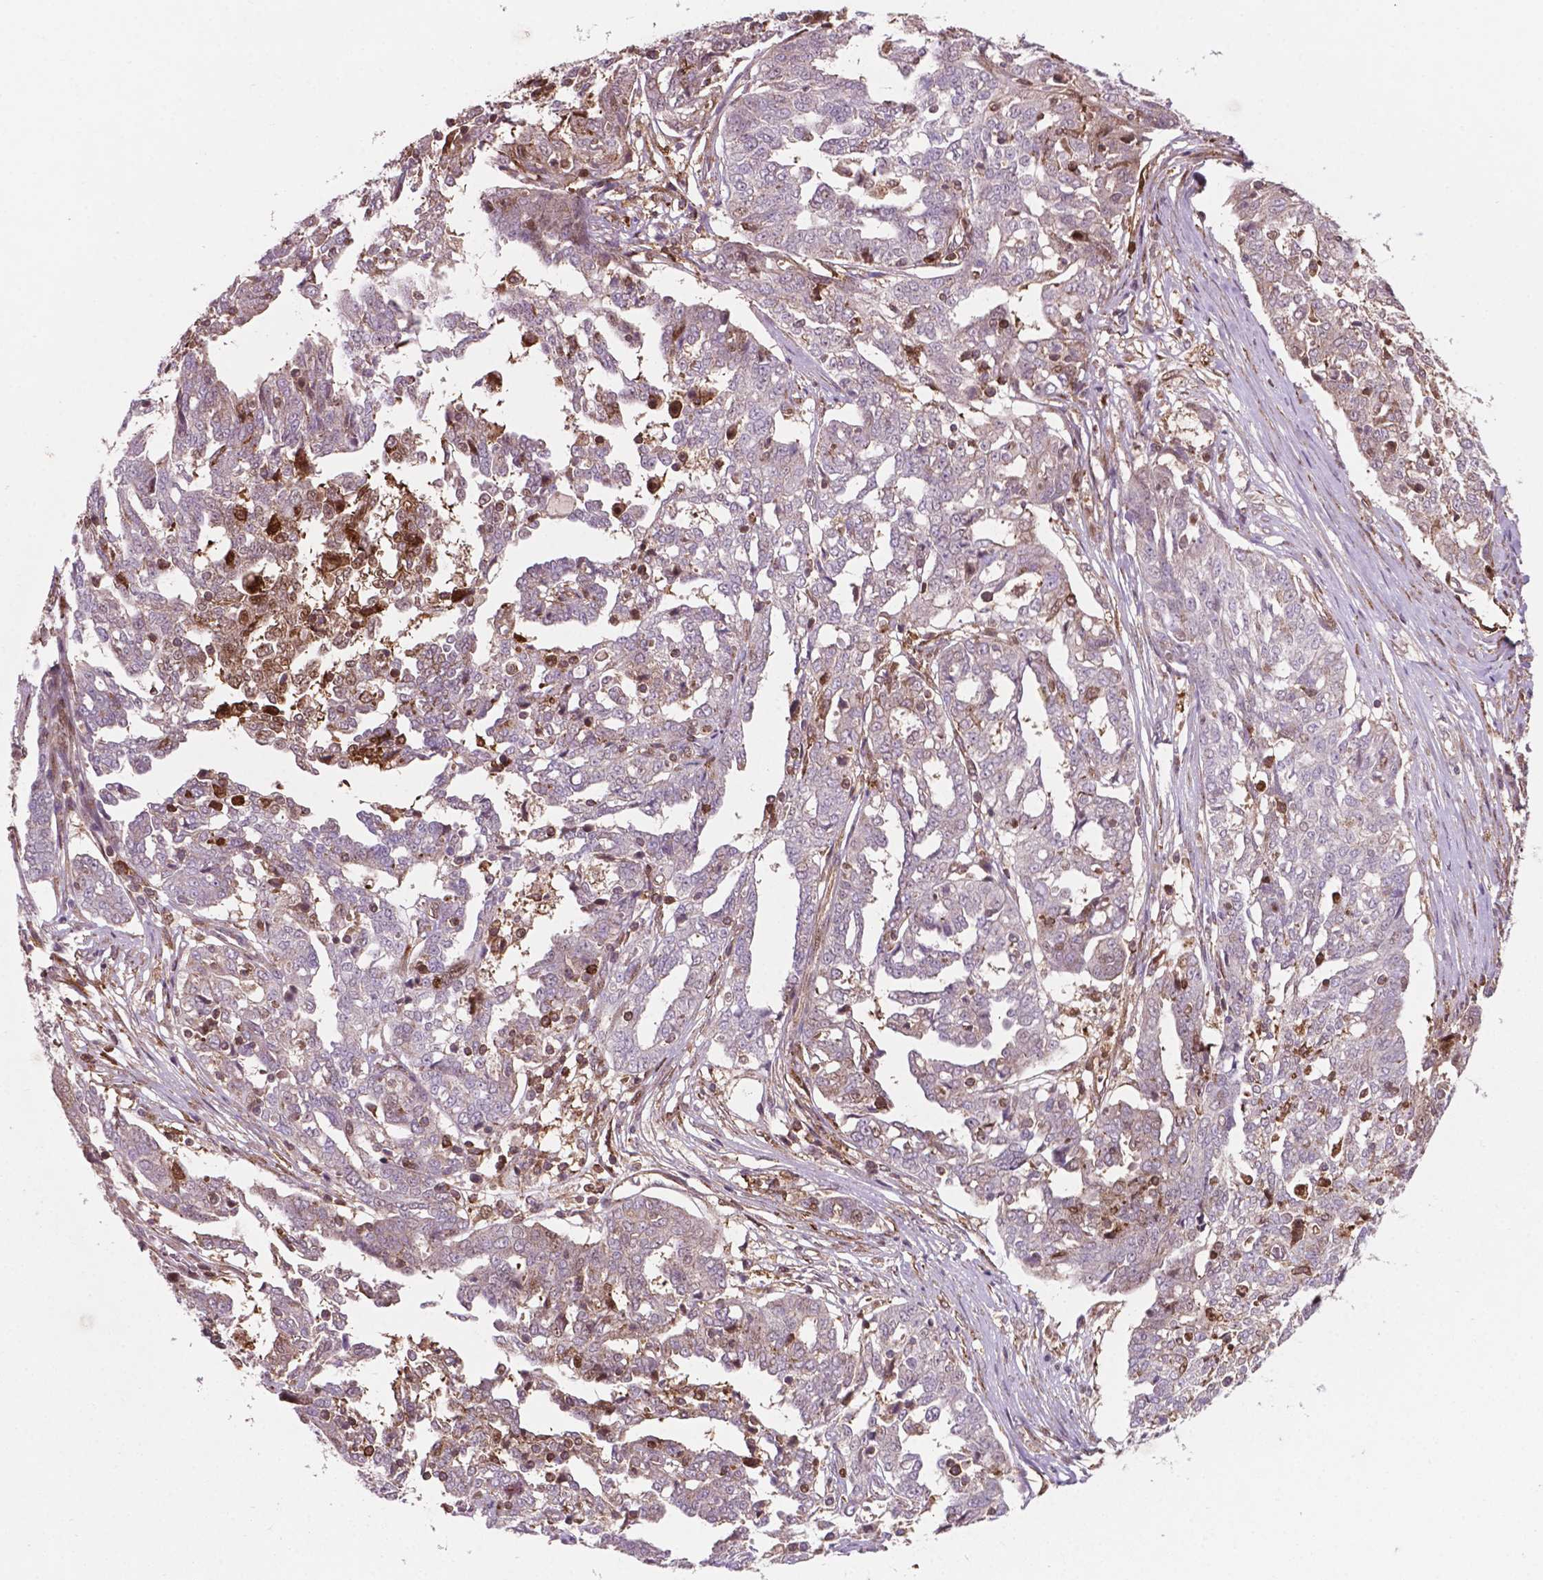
{"staining": {"intensity": "negative", "quantity": "none", "location": "none"}, "tissue": "ovarian cancer", "cell_type": "Tumor cells", "image_type": "cancer", "snomed": [{"axis": "morphology", "description": "Cystadenocarcinoma, serous, NOS"}, {"axis": "topography", "description": "Ovary"}], "caption": "DAB immunohistochemical staining of human ovarian serous cystadenocarcinoma displays no significant positivity in tumor cells.", "gene": "LDHA", "patient": {"sex": "female", "age": 67}}